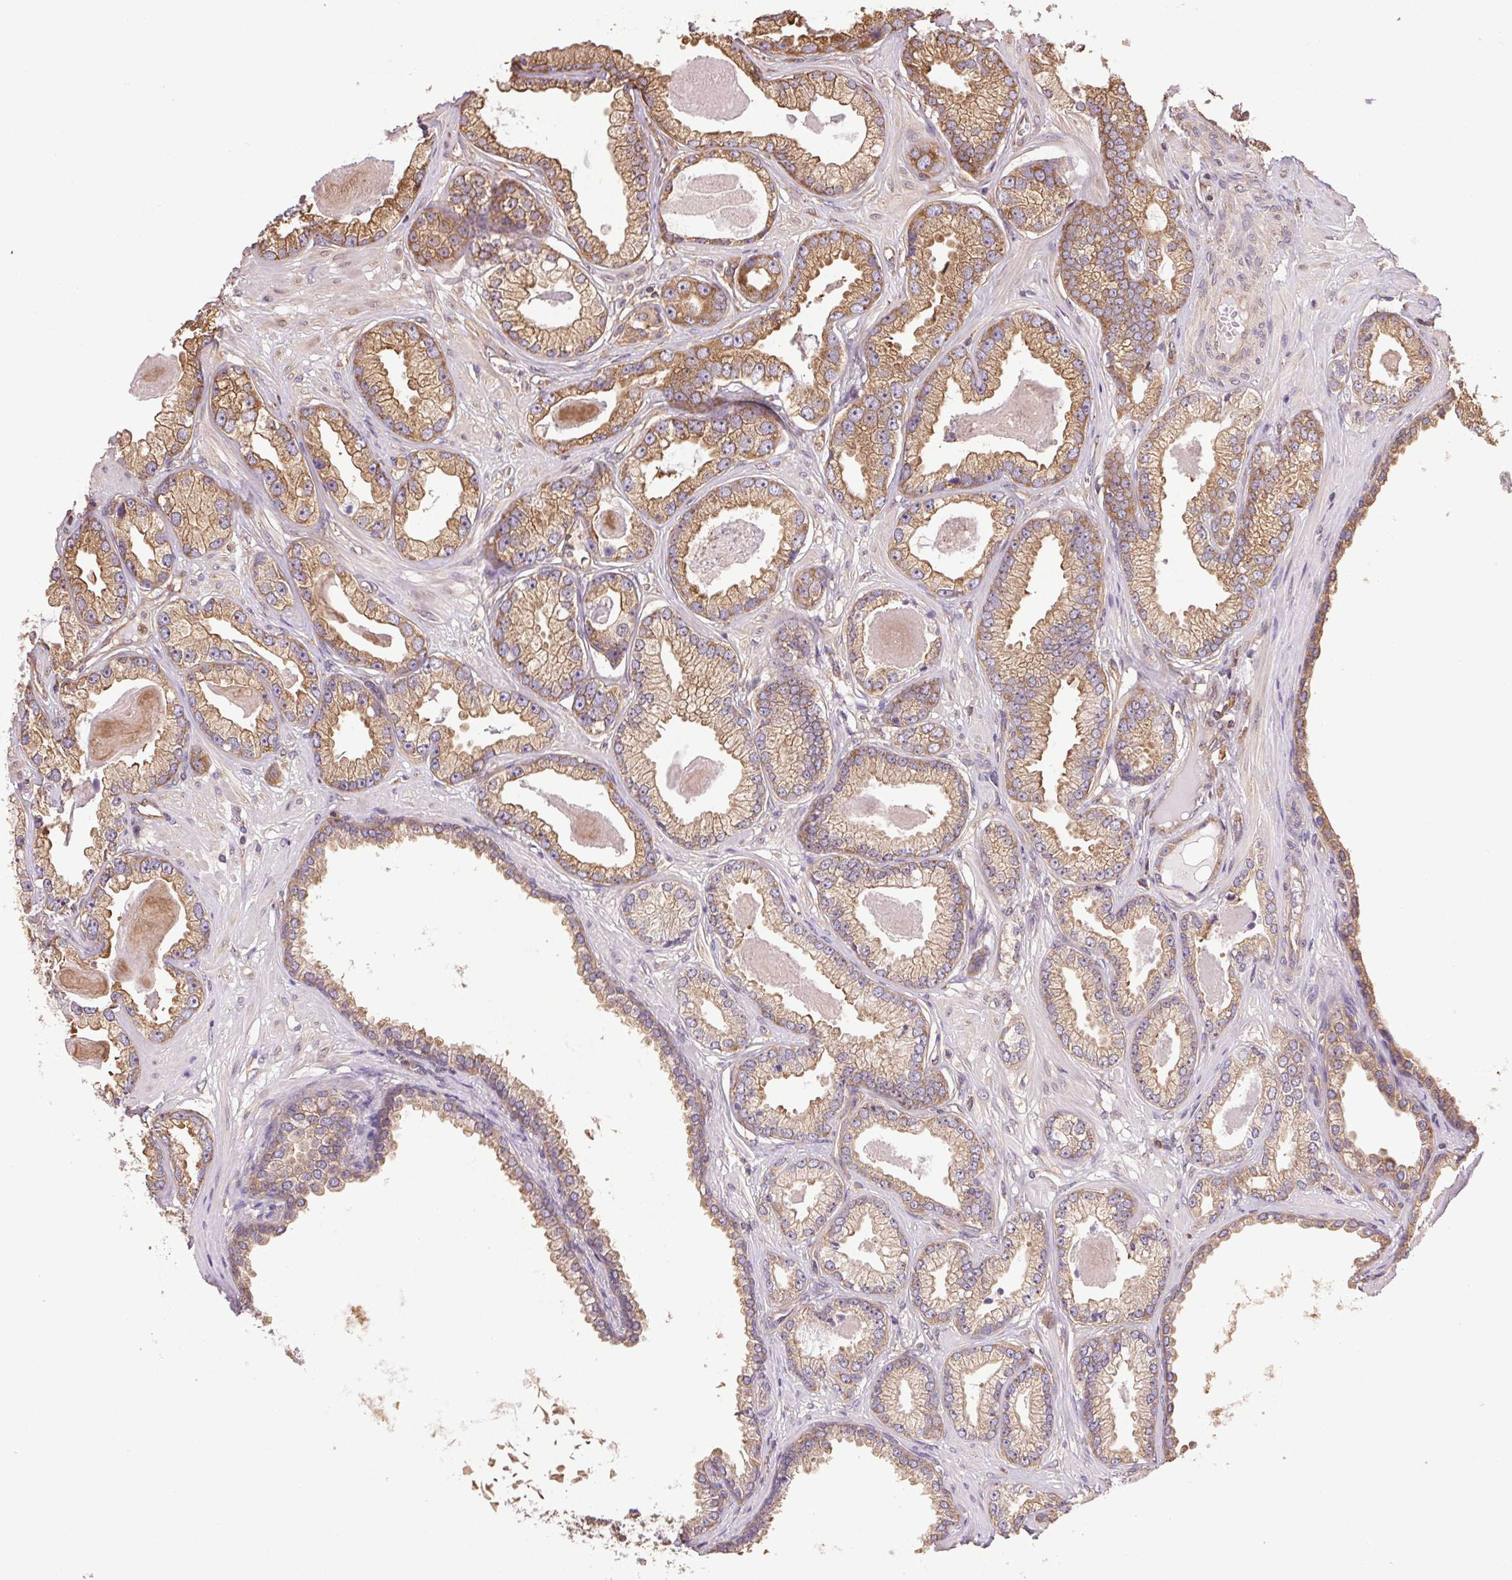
{"staining": {"intensity": "moderate", "quantity": ">75%", "location": "cytoplasmic/membranous"}, "tissue": "prostate cancer", "cell_type": "Tumor cells", "image_type": "cancer", "snomed": [{"axis": "morphology", "description": "Adenocarcinoma, Low grade"}, {"axis": "topography", "description": "Prostate"}], "caption": "A brown stain highlights moderate cytoplasmic/membranous positivity of a protein in human prostate cancer tumor cells. (Stains: DAB in brown, nuclei in blue, Microscopy: brightfield microscopy at high magnification).", "gene": "EIF2S1", "patient": {"sex": "male", "age": 64}}